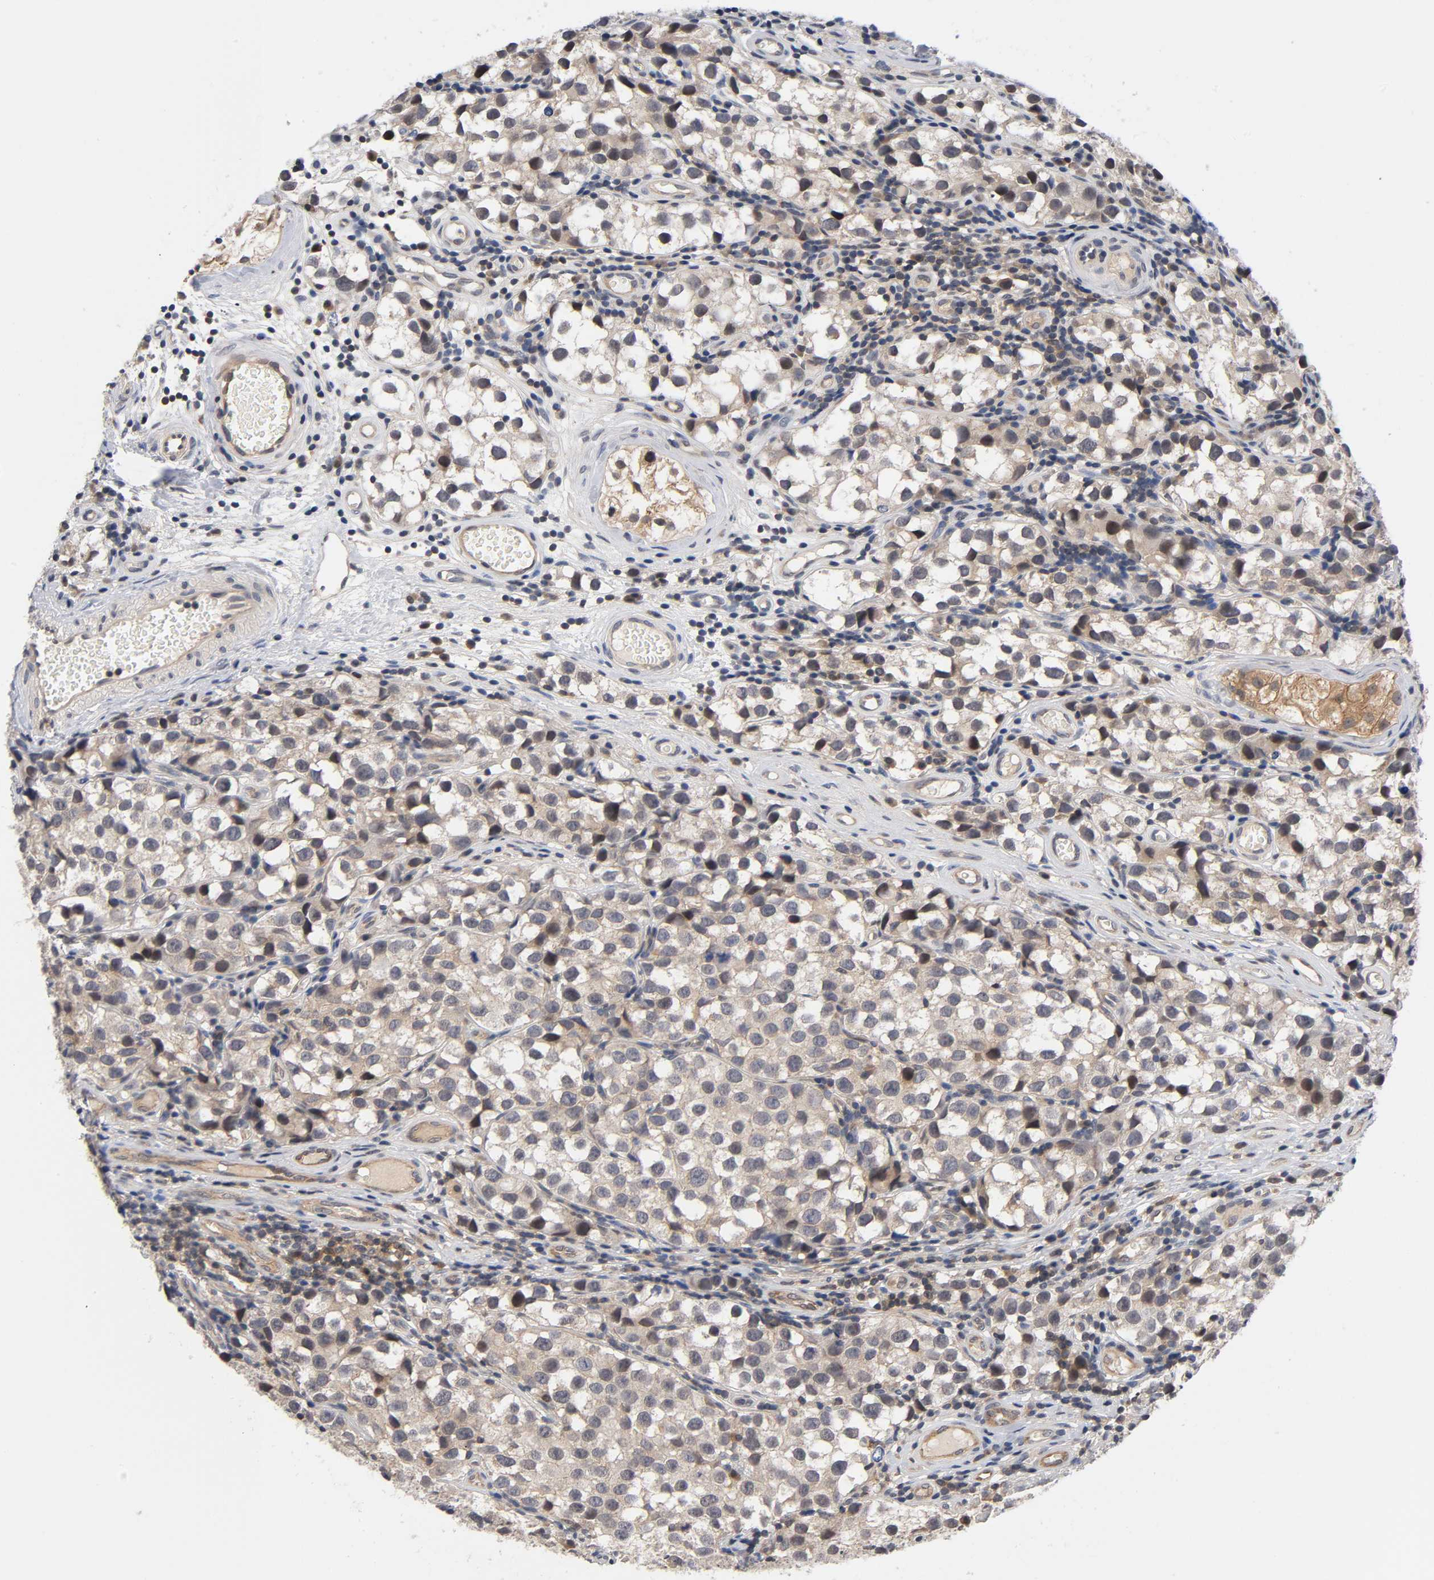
{"staining": {"intensity": "weak", "quantity": "25%-75%", "location": "cytoplasmic/membranous"}, "tissue": "testis cancer", "cell_type": "Tumor cells", "image_type": "cancer", "snomed": [{"axis": "morphology", "description": "Seminoma, NOS"}, {"axis": "topography", "description": "Testis"}], "caption": "Protein staining demonstrates weak cytoplasmic/membranous staining in about 25%-75% of tumor cells in seminoma (testis).", "gene": "PRKAB1", "patient": {"sex": "male", "age": 39}}